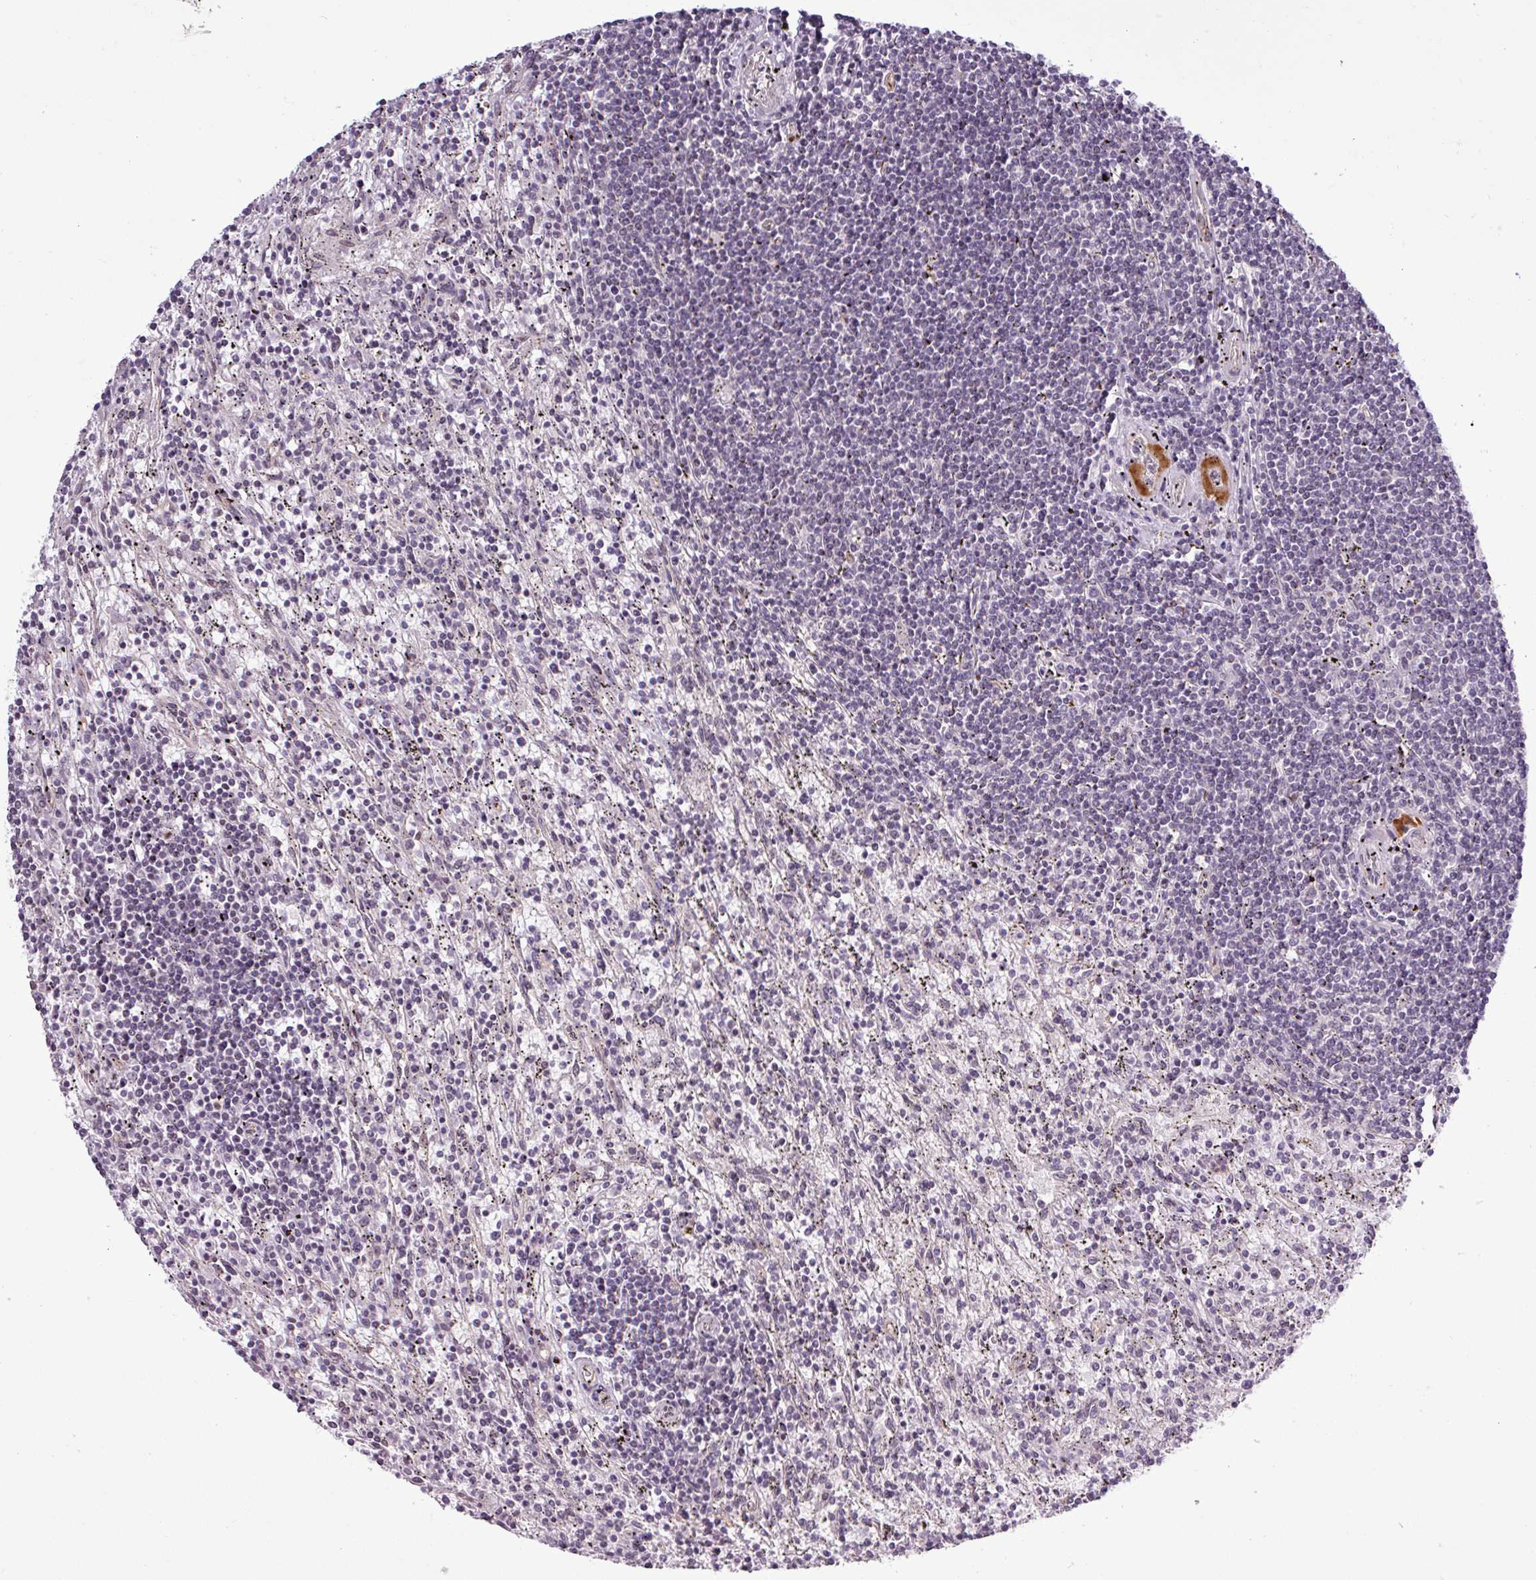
{"staining": {"intensity": "negative", "quantity": "none", "location": "none"}, "tissue": "lymphoma", "cell_type": "Tumor cells", "image_type": "cancer", "snomed": [{"axis": "morphology", "description": "Malignant lymphoma, non-Hodgkin's type, Low grade"}, {"axis": "topography", "description": "Spleen"}], "caption": "Human lymphoma stained for a protein using IHC demonstrates no expression in tumor cells.", "gene": "GPT2", "patient": {"sex": "male", "age": 76}}